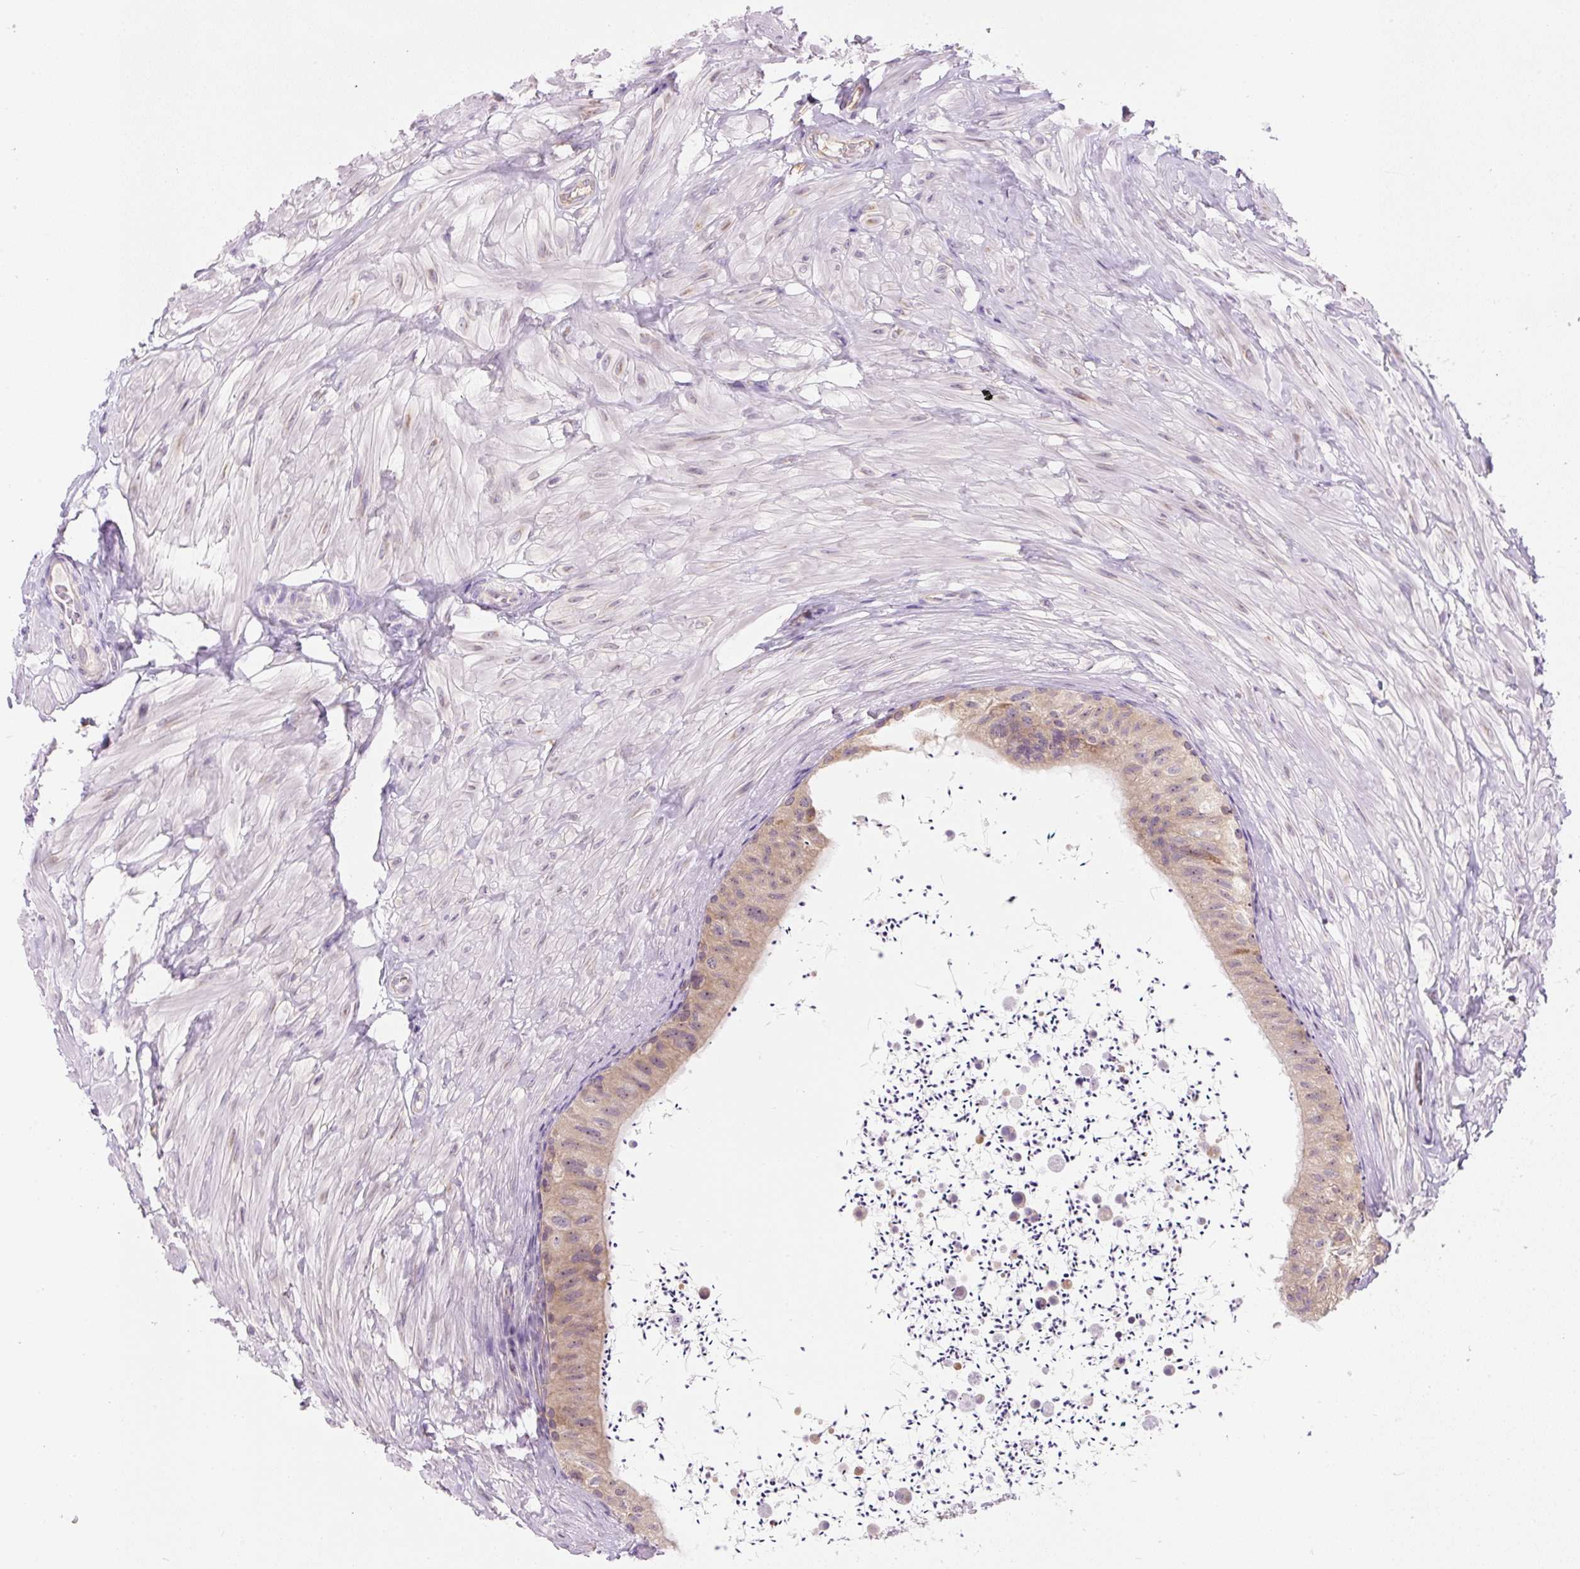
{"staining": {"intensity": "weak", "quantity": "25%-75%", "location": "cytoplasmic/membranous"}, "tissue": "epididymis", "cell_type": "Glandular cells", "image_type": "normal", "snomed": [{"axis": "morphology", "description": "Normal tissue, NOS"}, {"axis": "topography", "description": "Epididymis"}, {"axis": "topography", "description": "Peripheral nerve tissue"}], "caption": "Epididymis was stained to show a protein in brown. There is low levels of weak cytoplasmic/membranous expression in about 25%-75% of glandular cells. The staining was performed using DAB (3,3'-diaminobenzidine), with brown indicating positive protein expression. Nuclei are stained blue with hematoxylin.", "gene": "RPL18A", "patient": {"sex": "male", "age": 32}}